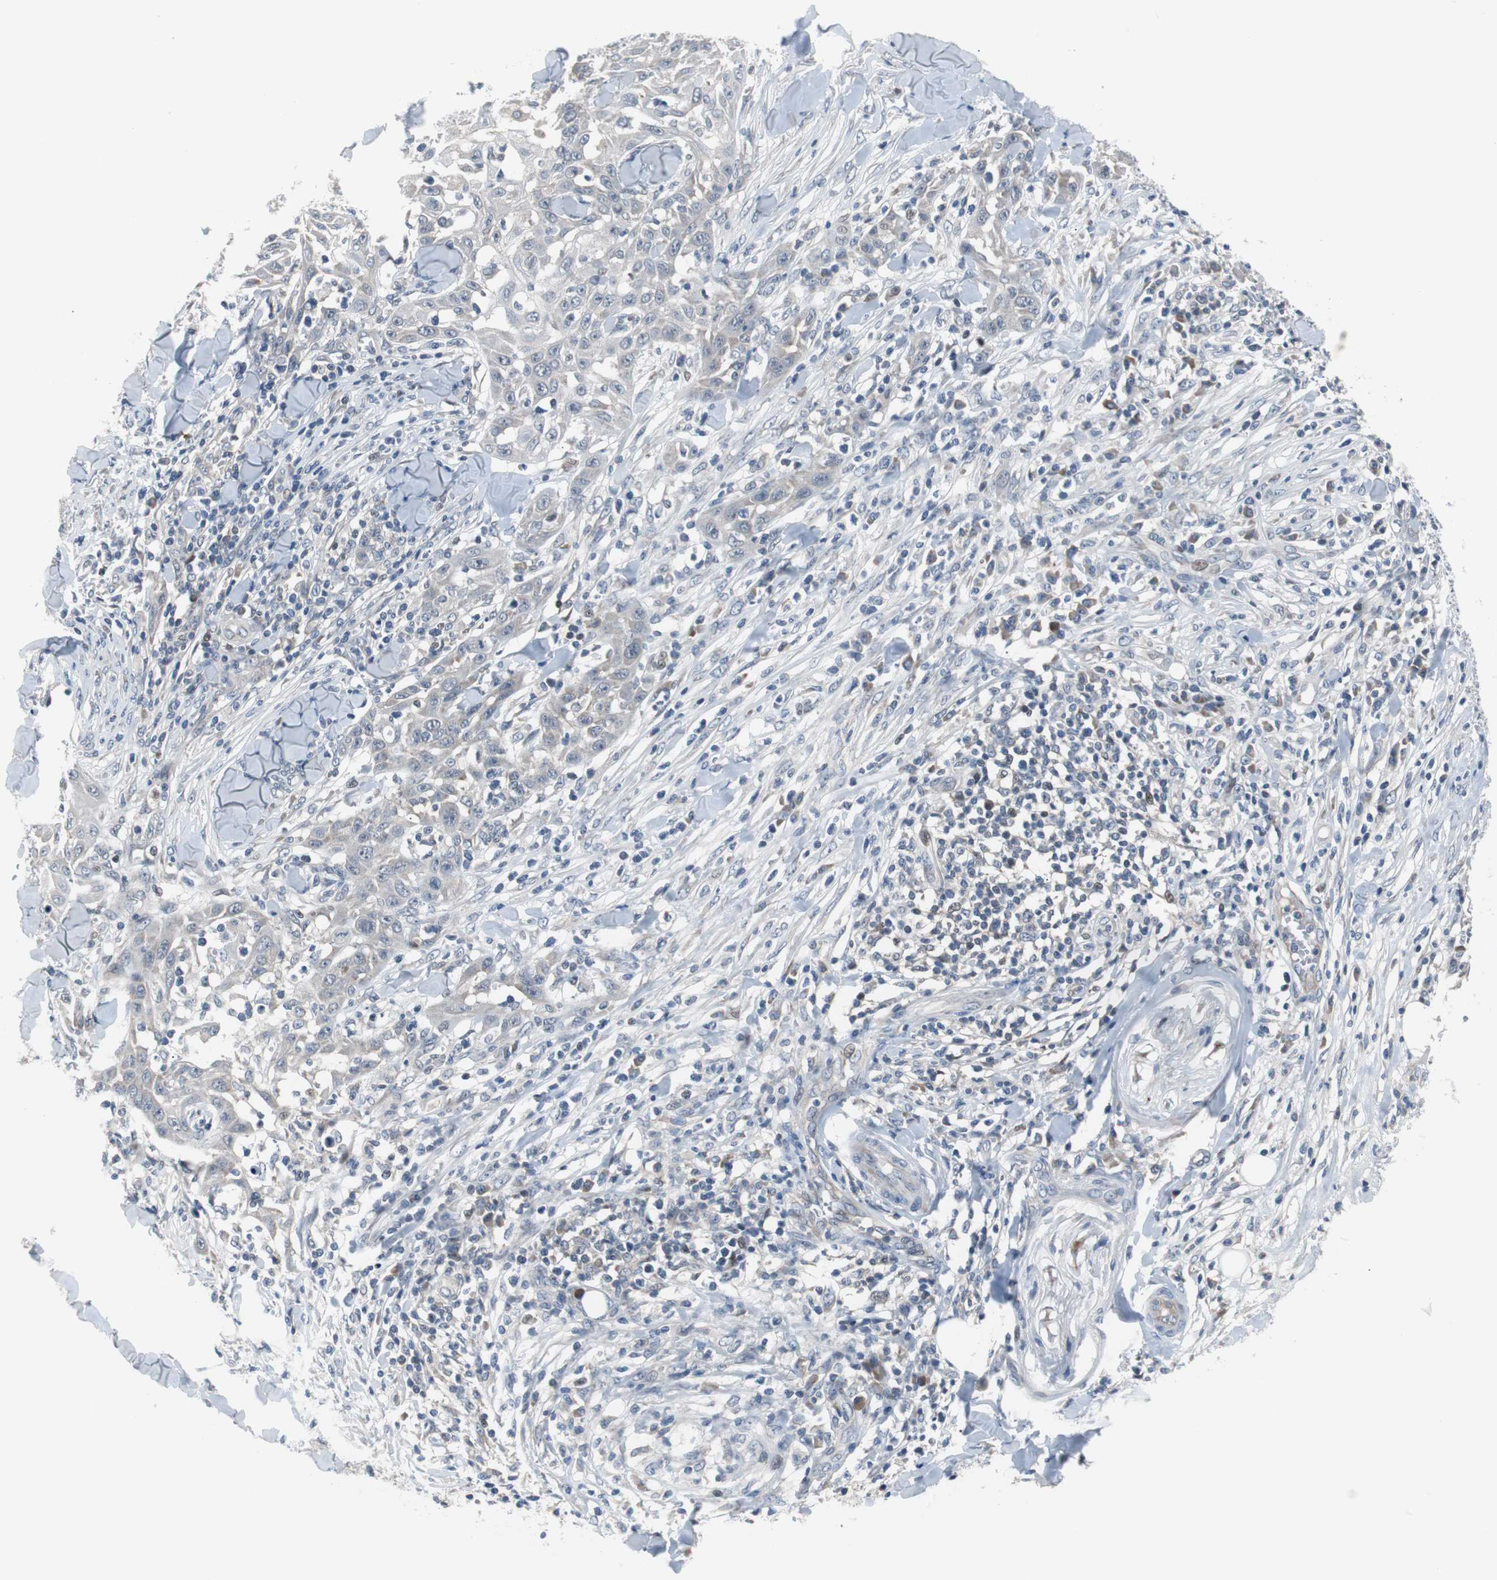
{"staining": {"intensity": "negative", "quantity": "none", "location": "none"}, "tissue": "skin cancer", "cell_type": "Tumor cells", "image_type": "cancer", "snomed": [{"axis": "morphology", "description": "Squamous cell carcinoma, NOS"}, {"axis": "topography", "description": "Skin"}], "caption": "An immunohistochemistry (IHC) photomicrograph of skin cancer (squamous cell carcinoma) is shown. There is no staining in tumor cells of skin cancer (squamous cell carcinoma). Brightfield microscopy of IHC stained with DAB (brown) and hematoxylin (blue), captured at high magnification.", "gene": "MAP2K4", "patient": {"sex": "male", "age": 24}}